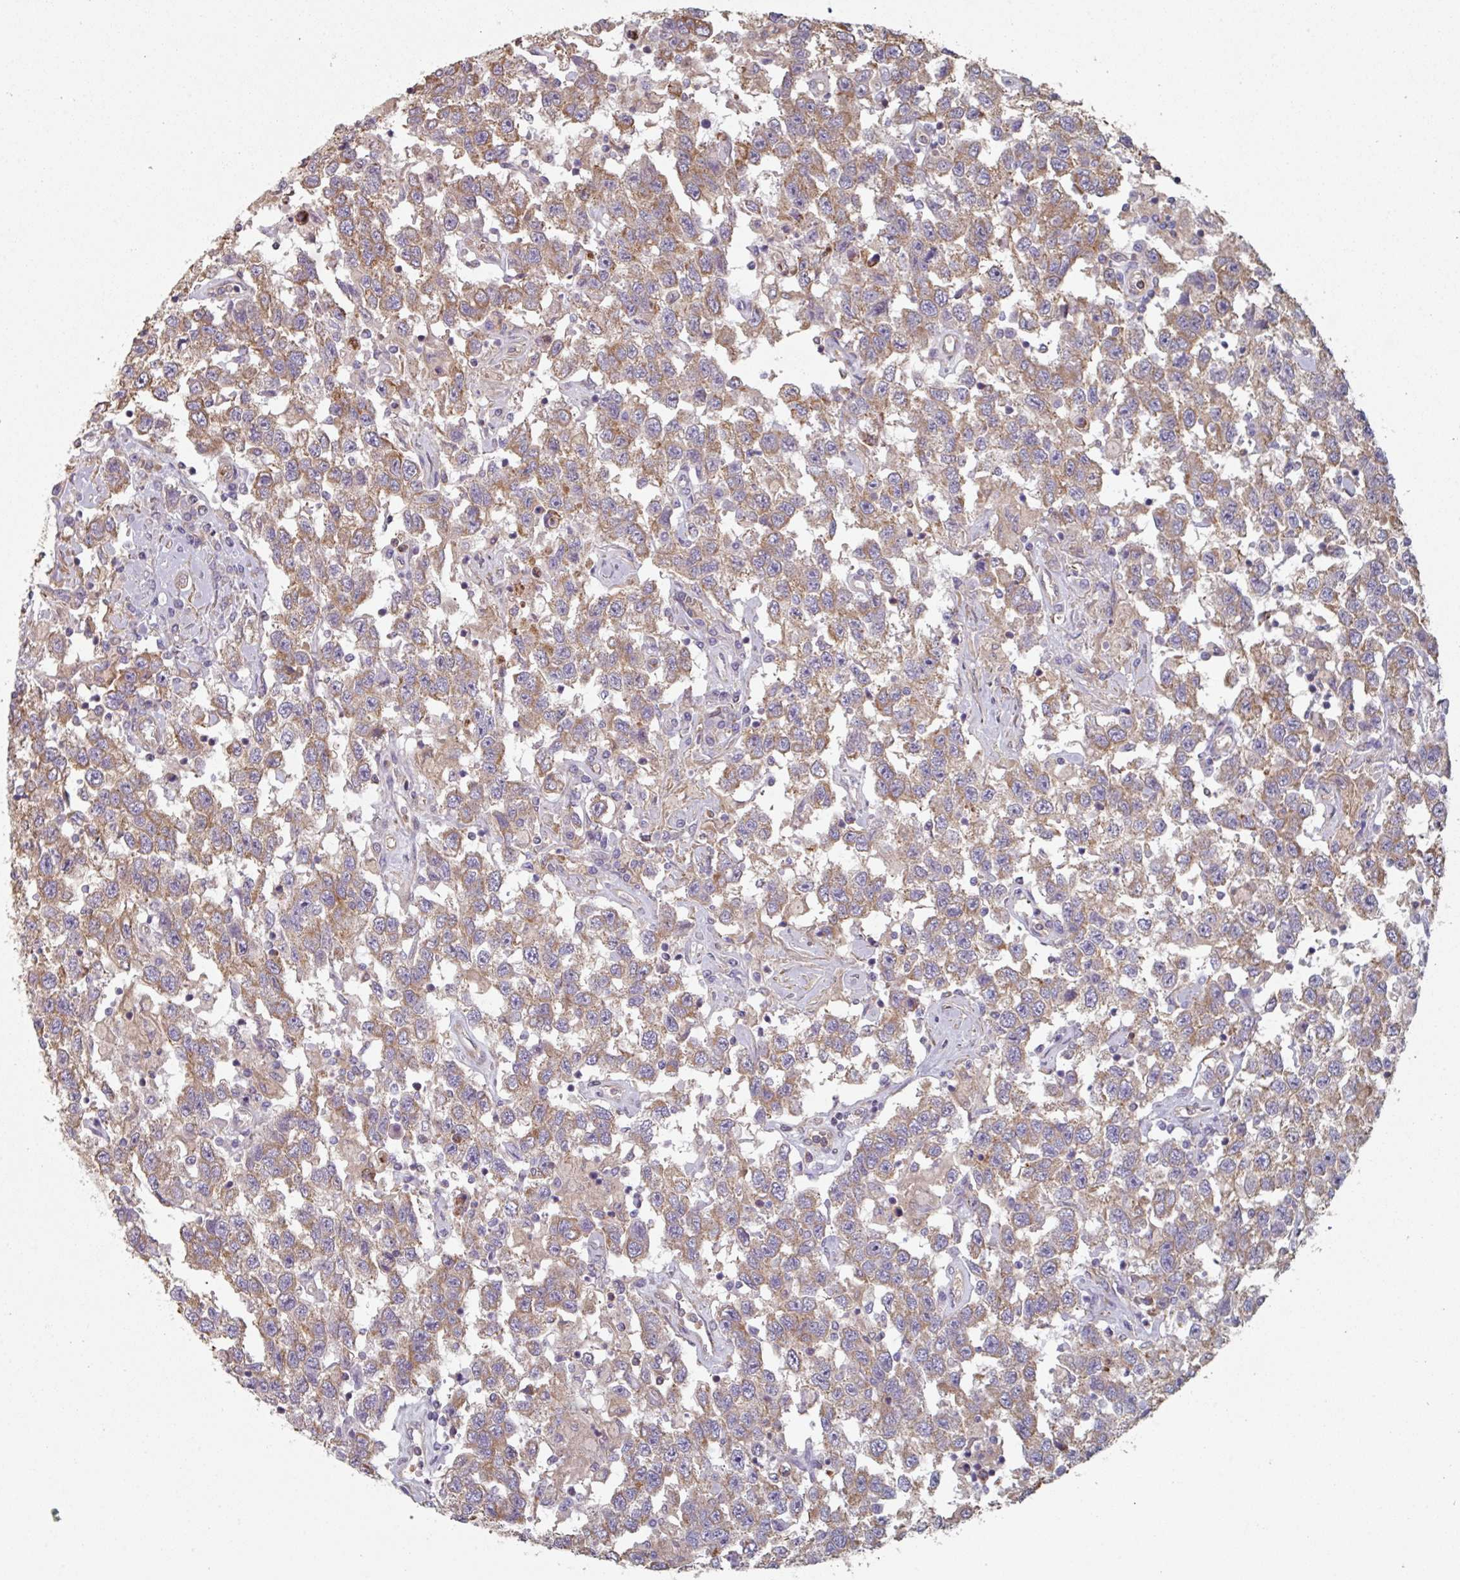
{"staining": {"intensity": "moderate", "quantity": ">75%", "location": "cytoplasmic/membranous"}, "tissue": "testis cancer", "cell_type": "Tumor cells", "image_type": "cancer", "snomed": [{"axis": "morphology", "description": "Seminoma, NOS"}, {"axis": "topography", "description": "Testis"}], "caption": "IHC histopathology image of human testis cancer stained for a protein (brown), which exhibits medium levels of moderate cytoplasmic/membranous positivity in approximately >75% of tumor cells.", "gene": "GSTA4", "patient": {"sex": "male", "age": 41}}